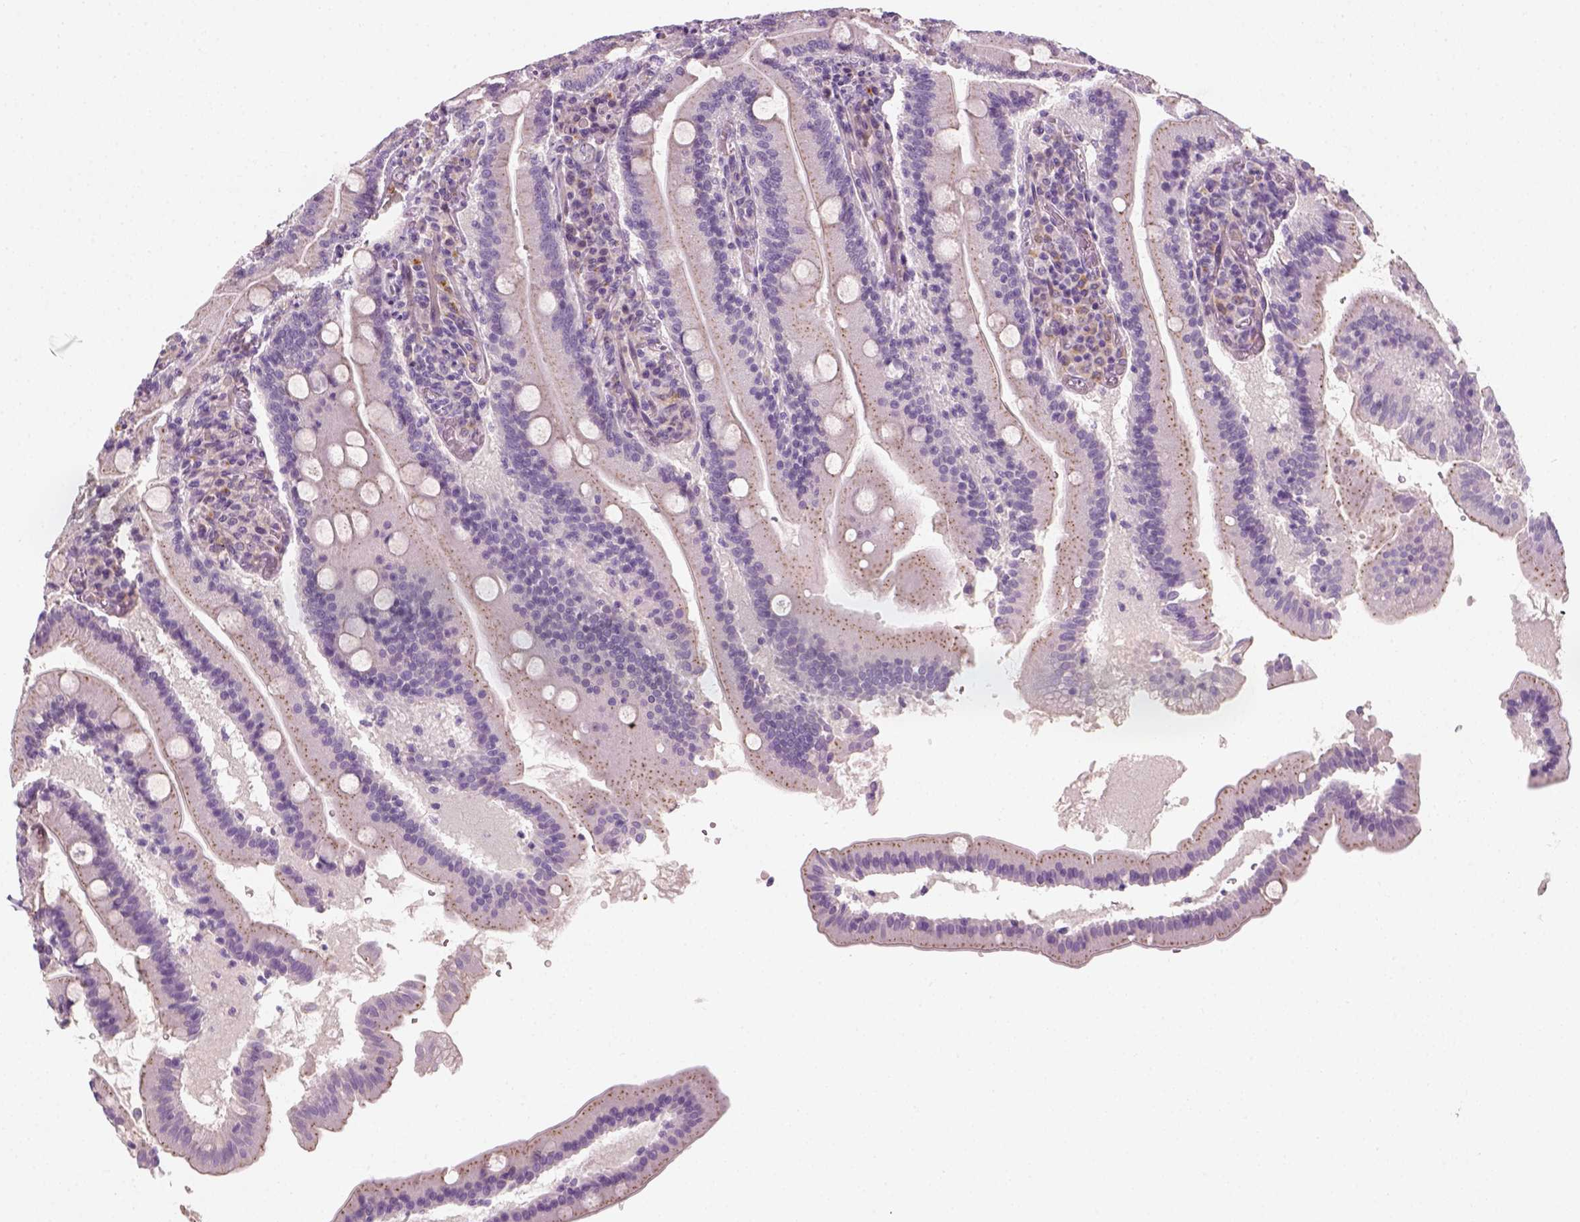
{"staining": {"intensity": "moderate", "quantity": "25%-75%", "location": "cytoplasmic/membranous"}, "tissue": "small intestine", "cell_type": "Glandular cells", "image_type": "normal", "snomed": [{"axis": "morphology", "description": "Normal tissue, NOS"}, {"axis": "topography", "description": "Small intestine"}], "caption": "Immunohistochemical staining of unremarkable human small intestine demonstrates moderate cytoplasmic/membranous protein staining in approximately 25%-75% of glandular cells.", "gene": "FAM163B", "patient": {"sex": "male", "age": 37}}